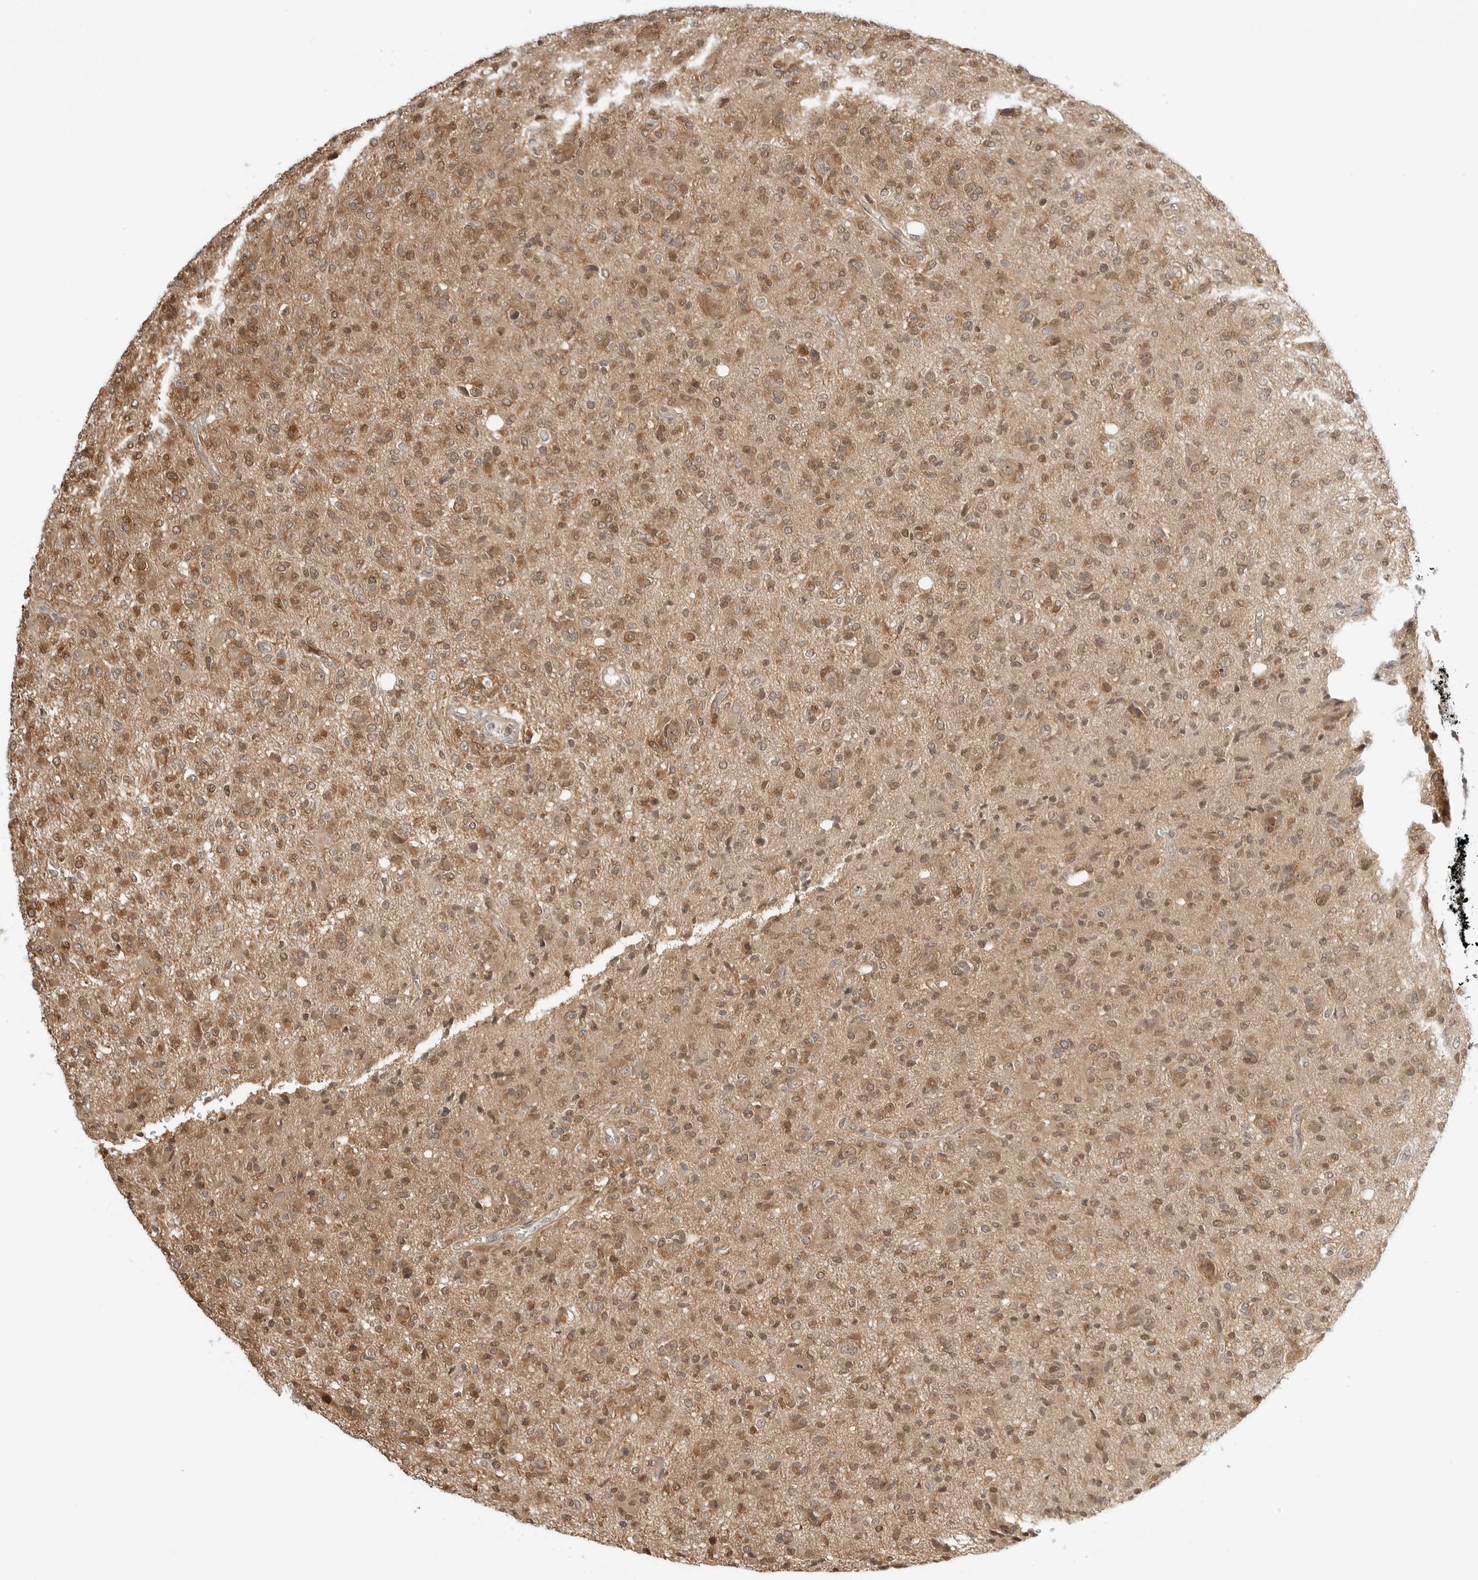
{"staining": {"intensity": "moderate", "quantity": ">75%", "location": "cytoplasmic/membranous,nuclear"}, "tissue": "glioma", "cell_type": "Tumor cells", "image_type": "cancer", "snomed": [{"axis": "morphology", "description": "Glioma, malignant, High grade"}, {"axis": "topography", "description": "Brain"}], "caption": "Protein staining of malignant glioma (high-grade) tissue shows moderate cytoplasmic/membranous and nuclear positivity in approximately >75% of tumor cells.", "gene": "NUDC", "patient": {"sex": "female", "age": 57}}